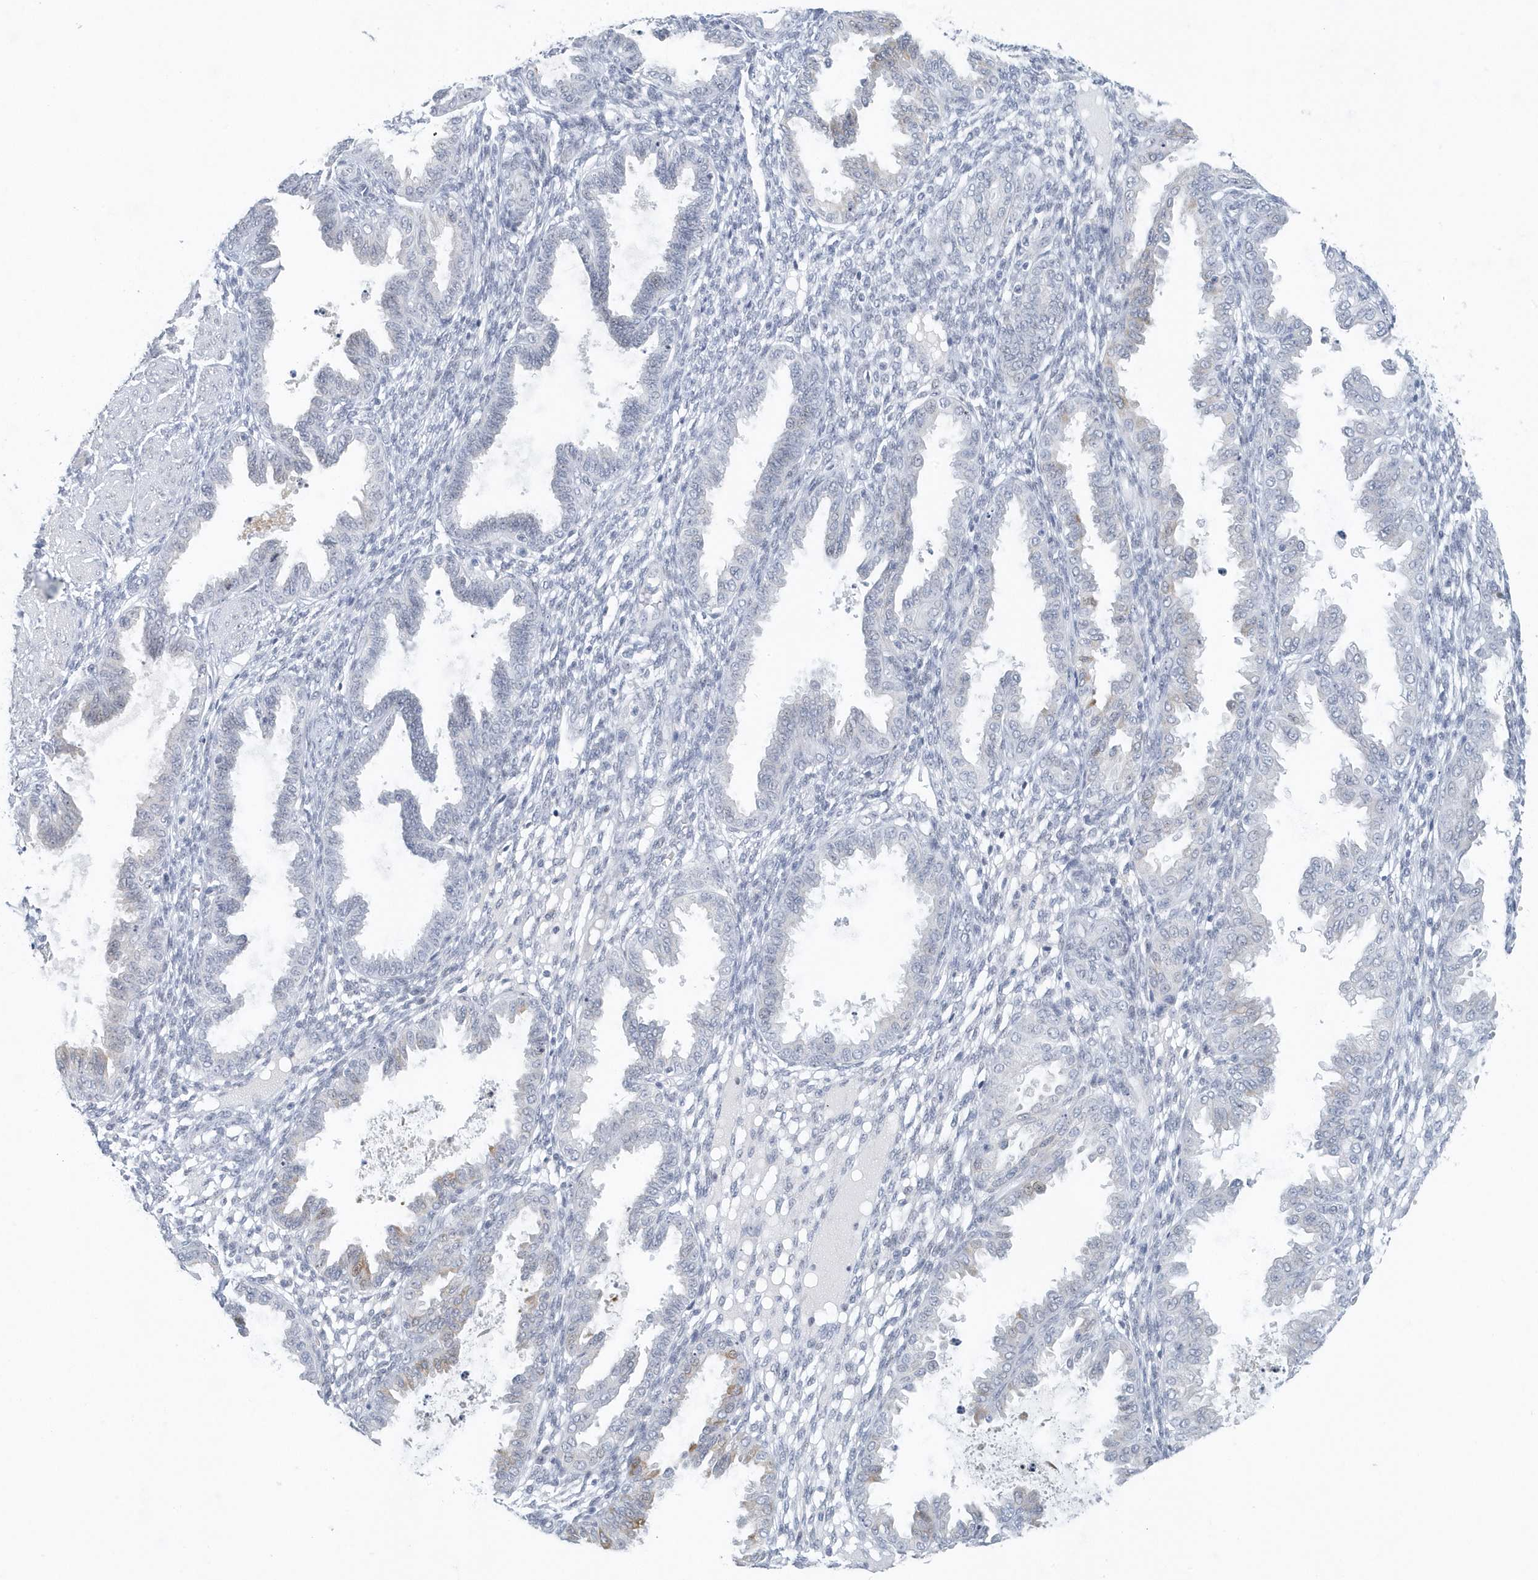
{"staining": {"intensity": "negative", "quantity": "none", "location": "none"}, "tissue": "endometrium", "cell_type": "Cells in endometrial stroma", "image_type": "normal", "snomed": [{"axis": "morphology", "description": "Normal tissue, NOS"}, {"axis": "topography", "description": "Endometrium"}], "caption": "Immunohistochemistry histopathology image of unremarkable human endometrium stained for a protein (brown), which reveals no staining in cells in endometrial stroma.", "gene": "RPF2", "patient": {"sex": "female", "age": 33}}